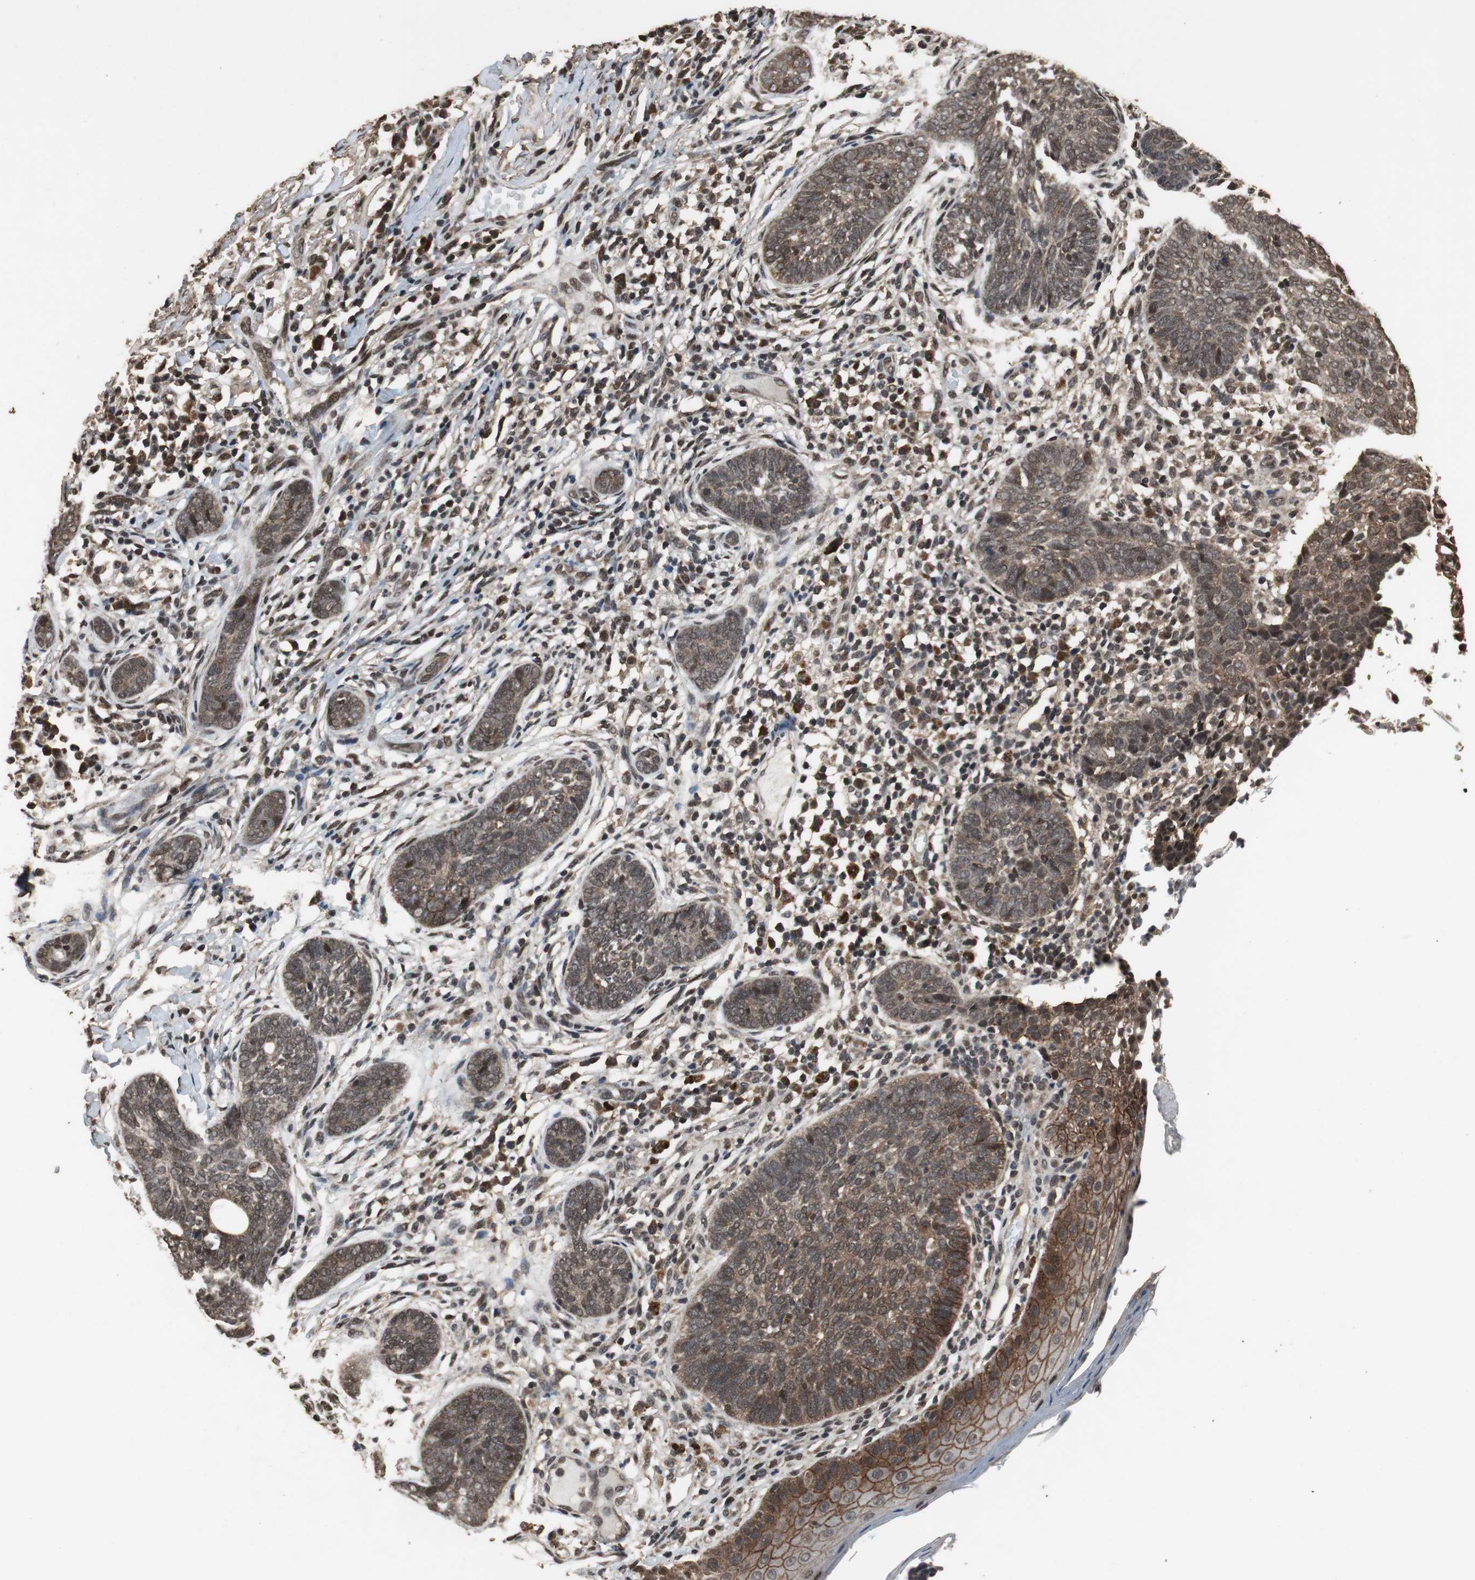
{"staining": {"intensity": "moderate", "quantity": ">75%", "location": "cytoplasmic/membranous,nuclear"}, "tissue": "skin cancer", "cell_type": "Tumor cells", "image_type": "cancer", "snomed": [{"axis": "morphology", "description": "Normal tissue, NOS"}, {"axis": "morphology", "description": "Basal cell carcinoma"}, {"axis": "topography", "description": "Skin"}], "caption": "A medium amount of moderate cytoplasmic/membranous and nuclear staining is seen in approximately >75% of tumor cells in basal cell carcinoma (skin) tissue. (DAB (3,3'-diaminobenzidine) IHC with brightfield microscopy, high magnification).", "gene": "ZNF18", "patient": {"sex": "male", "age": 87}}